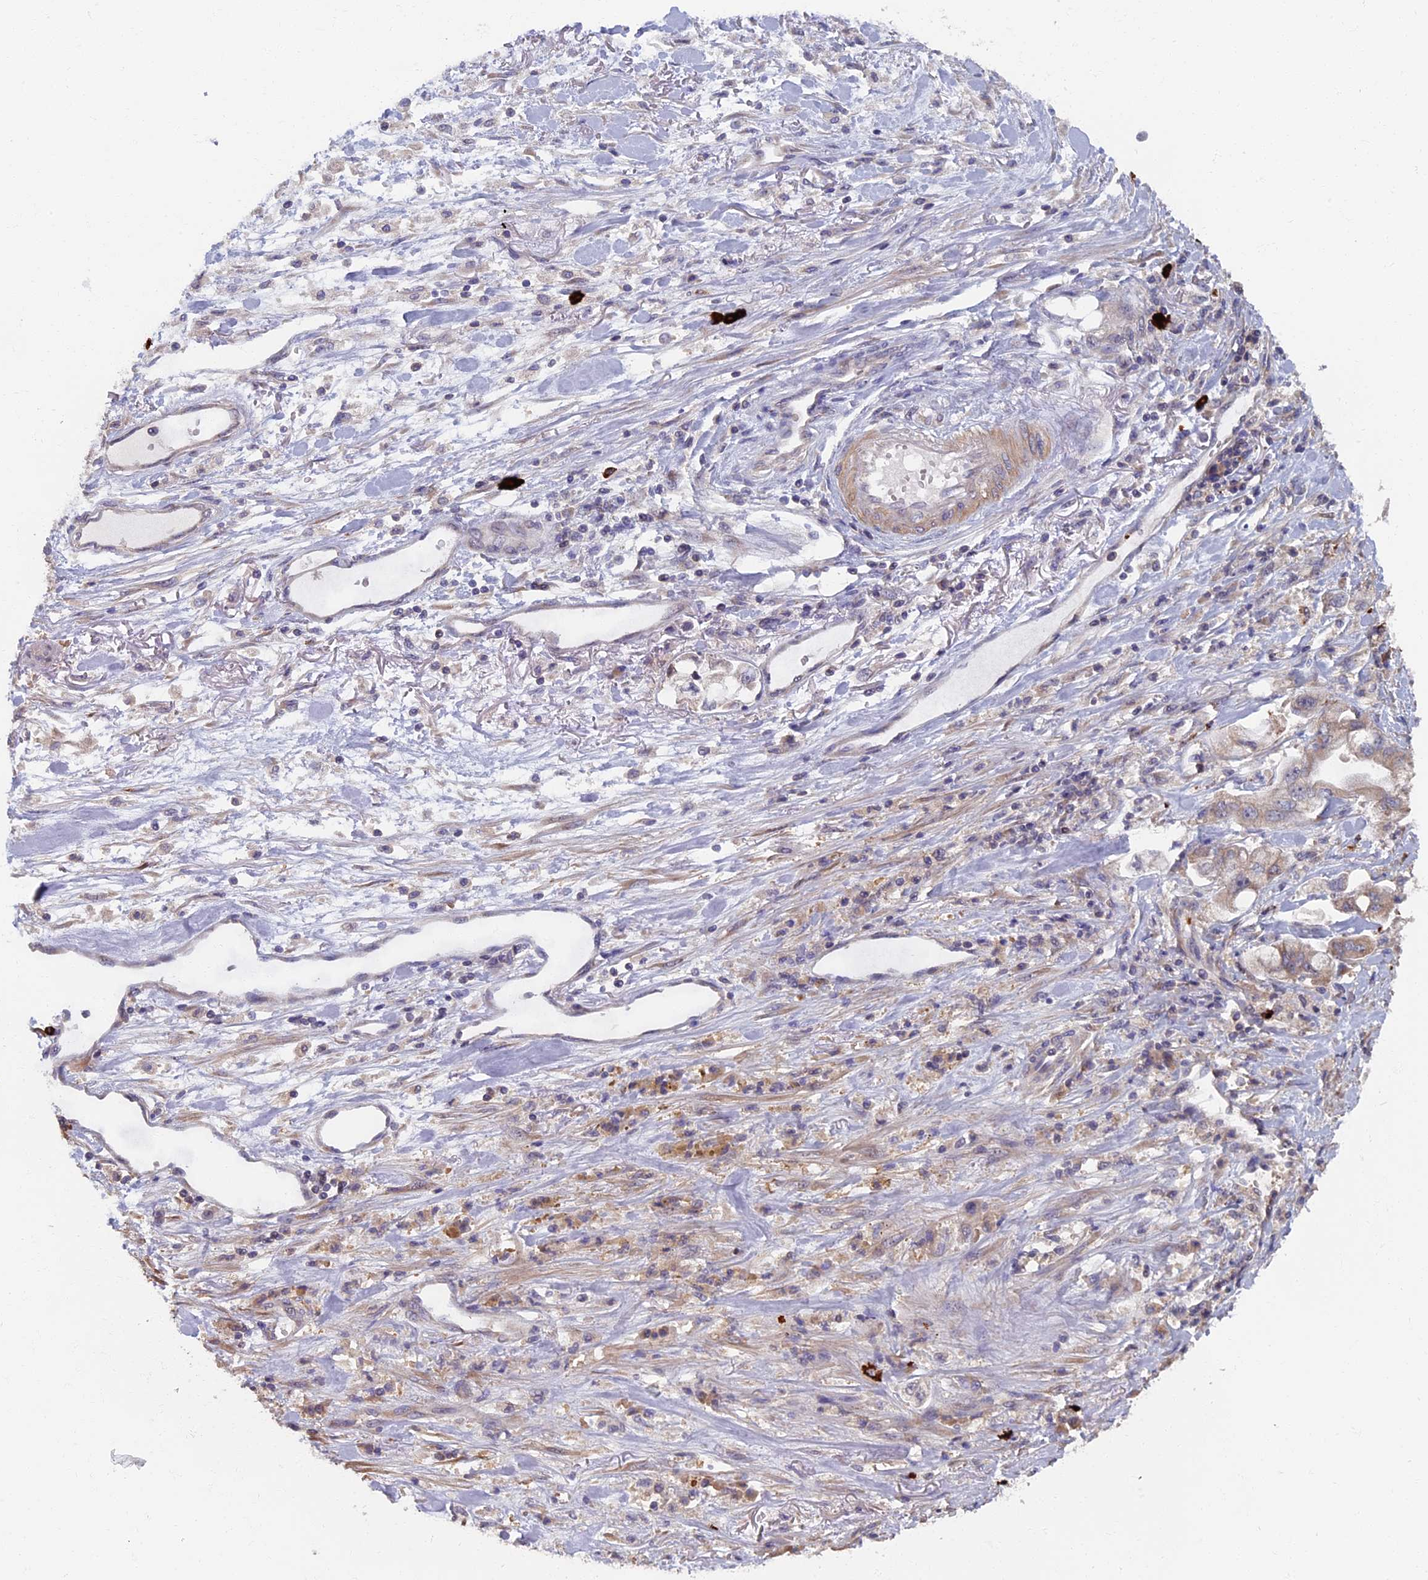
{"staining": {"intensity": "weak", "quantity": "25%-75%", "location": "cytoplasmic/membranous"}, "tissue": "stomach cancer", "cell_type": "Tumor cells", "image_type": "cancer", "snomed": [{"axis": "morphology", "description": "Adenocarcinoma, NOS"}, {"axis": "topography", "description": "Stomach"}], "caption": "Stomach cancer was stained to show a protein in brown. There is low levels of weak cytoplasmic/membranous expression in approximately 25%-75% of tumor cells.", "gene": "TNK2", "patient": {"sex": "male", "age": 62}}